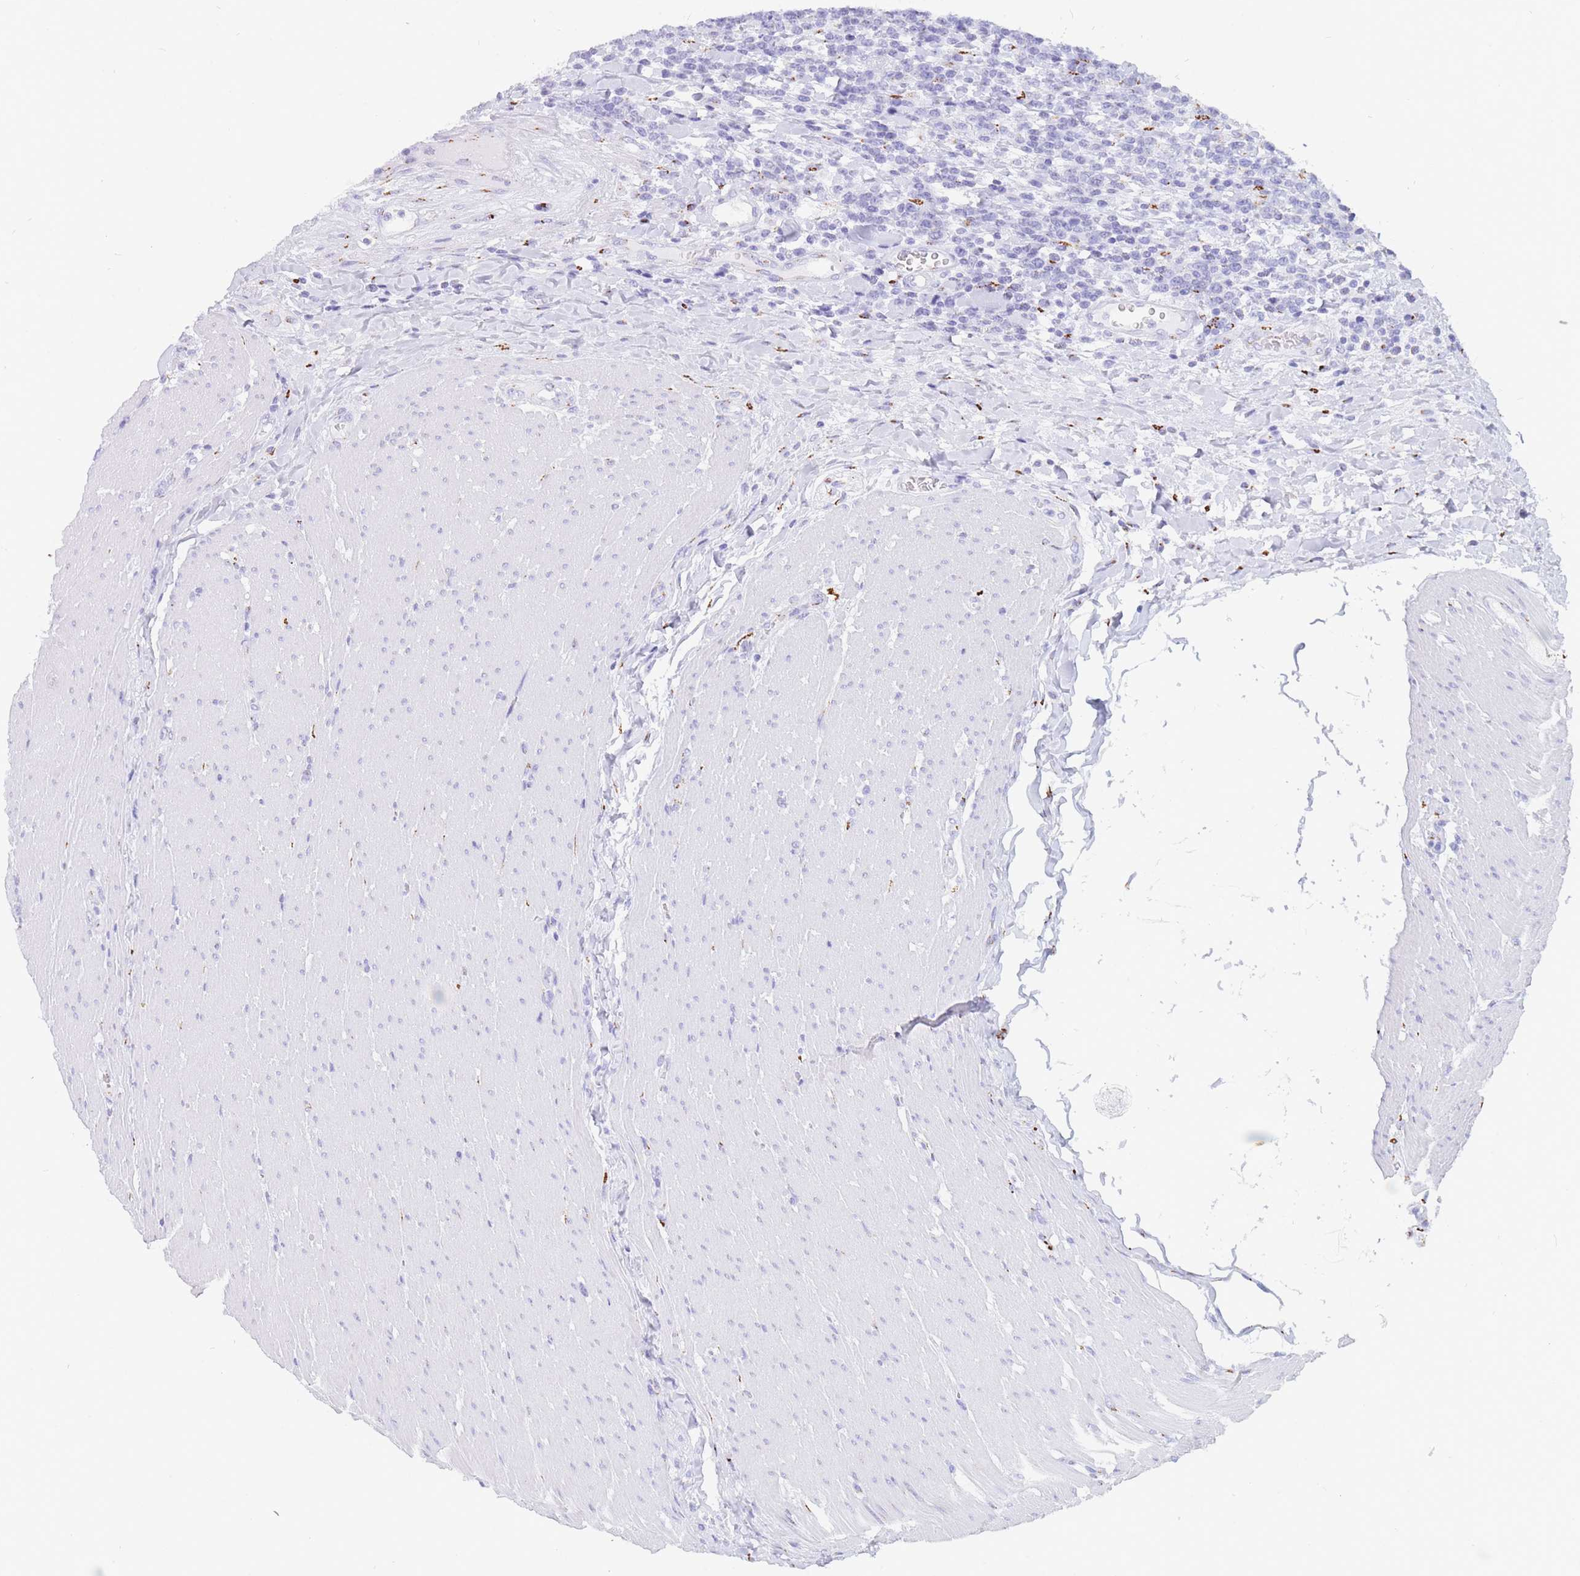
{"staining": {"intensity": "negative", "quantity": "none", "location": "none"}, "tissue": "lymphoma", "cell_type": "Tumor cells", "image_type": "cancer", "snomed": [{"axis": "morphology", "description": "Malignant lymphoma, non-Hodgkin's type, High grade"}, {"axis": "topography", "description": "Small intestine"}], "caption": "High-grade malignant lymphoma, non-Hodgkin's type was stained to show a protein in brown. There is no significant expression in tumor cells.", "gene": "FAM3C", "patient": {"sex": "male", "age": 8}}